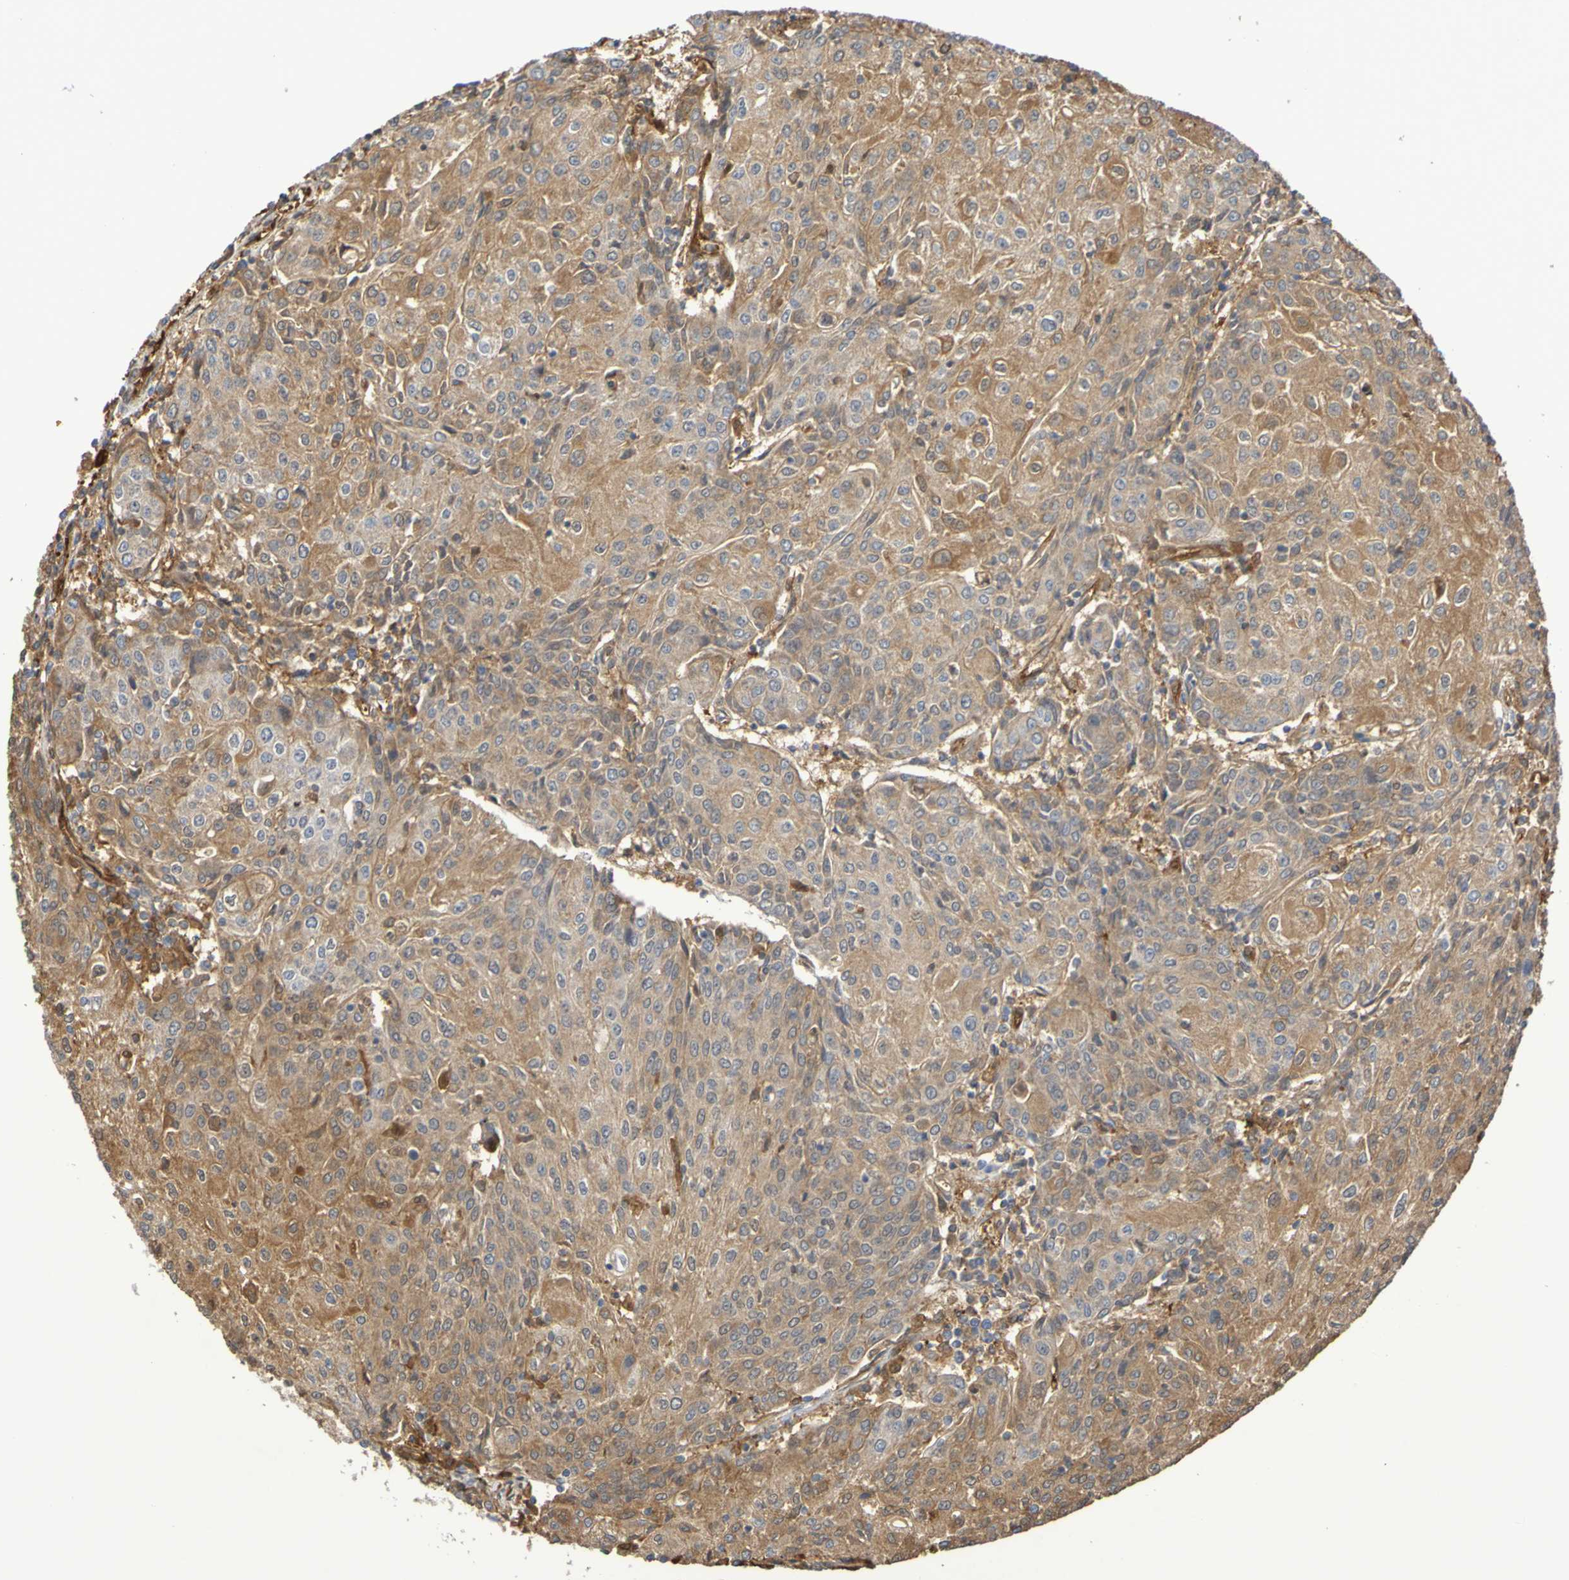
{"staining": {"intensity": "moderate", "quantity": ">75%", "location": "cytoplasmic/membranous"}, "tissue": "urothelial cancer", "cell_type": "Tumor cells", "image_type": "cancer", "snomed": [{"axis": "morphology", "description": "Urothelial carcinoma, High grade"}, {"axis": "topography", "description": "Urinary bladder"}], "caption": "A histopathology image of human urothelial cancer stained for a protein exhibits moderate cytoplasmic/membranous brown staining in tumor cells.", "gene": "SERPINB6", "patient": {"sex": "female", "age": 85}}